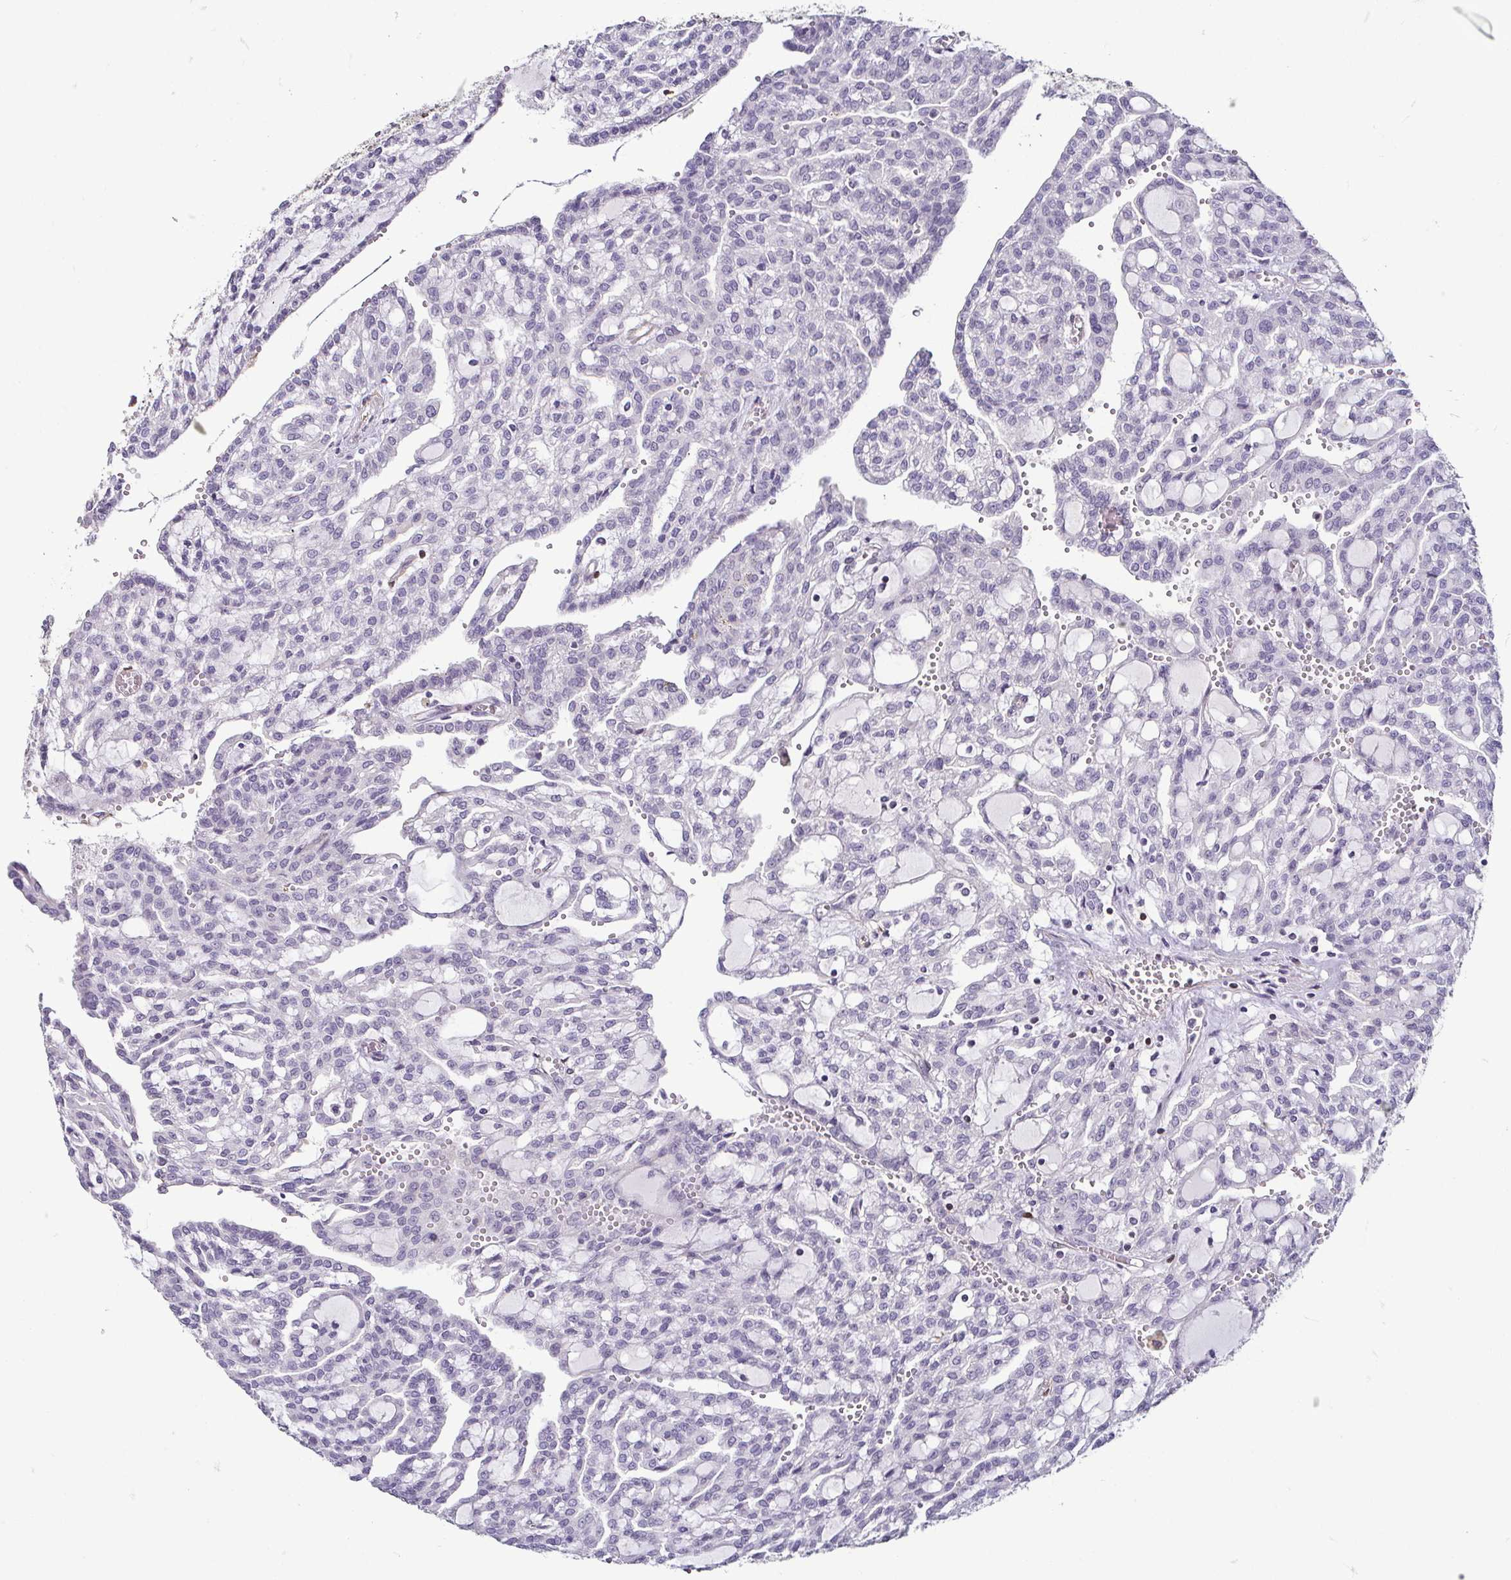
{"staining": {"intensity": "negative", "quantity": "none", "location": "none"}, "tissue": "renal cancer", "cell_type": "Tumor cells", "image_type": "cancer", "snomed": [{"axis": "morphology", "description": "Adenocarcinoma, NOS"}, {"axis": "topography", "description": "Kidney"}], "caption": "There is no significant positivity in tumor cells of adenocarcinoma (renal).", "gene": "HOPX", "patient": {"sex": "male", "age": 63}}